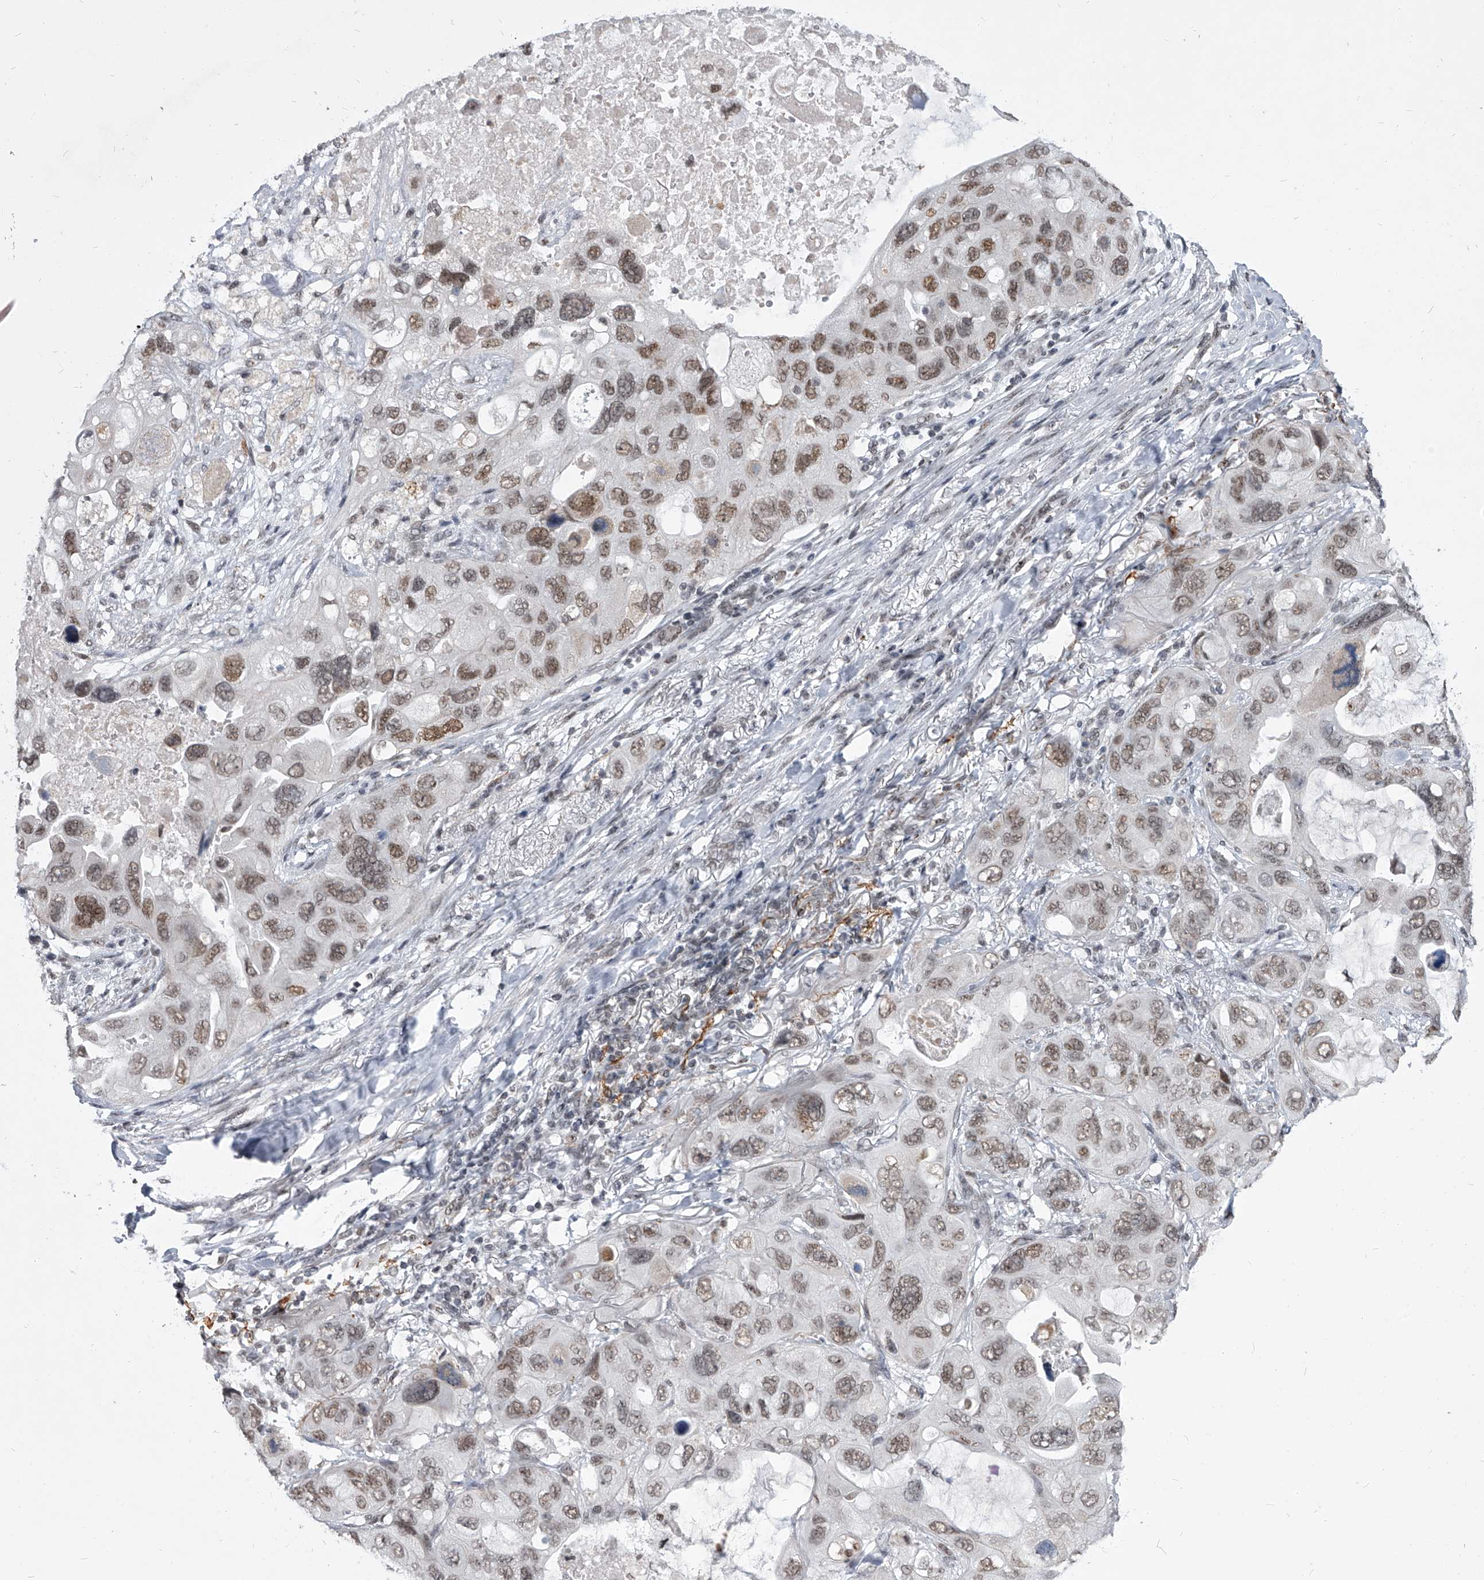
{"staining": {"intensity": "moderate", "quantity": ">75%", "location": "nuclear"}, "tissue": "lung cancer", "cell_type": "Tumor cells", "image_type": "cancer", "snomed": [{"axis": "morphology", "description": "Squamous cell carcinoma, NOS"}, {"axis": "topography", "description": "Lung"}], "caption": "Protein expression analysis of human lung cancer reveals moderate nuclear positivity in approximately >75% of tumor cells. (DAB = brown stain, brightfield microscopy at high magnification).", "gene": "PPIL4", "patient": {"sex": "female", "age": 73}}